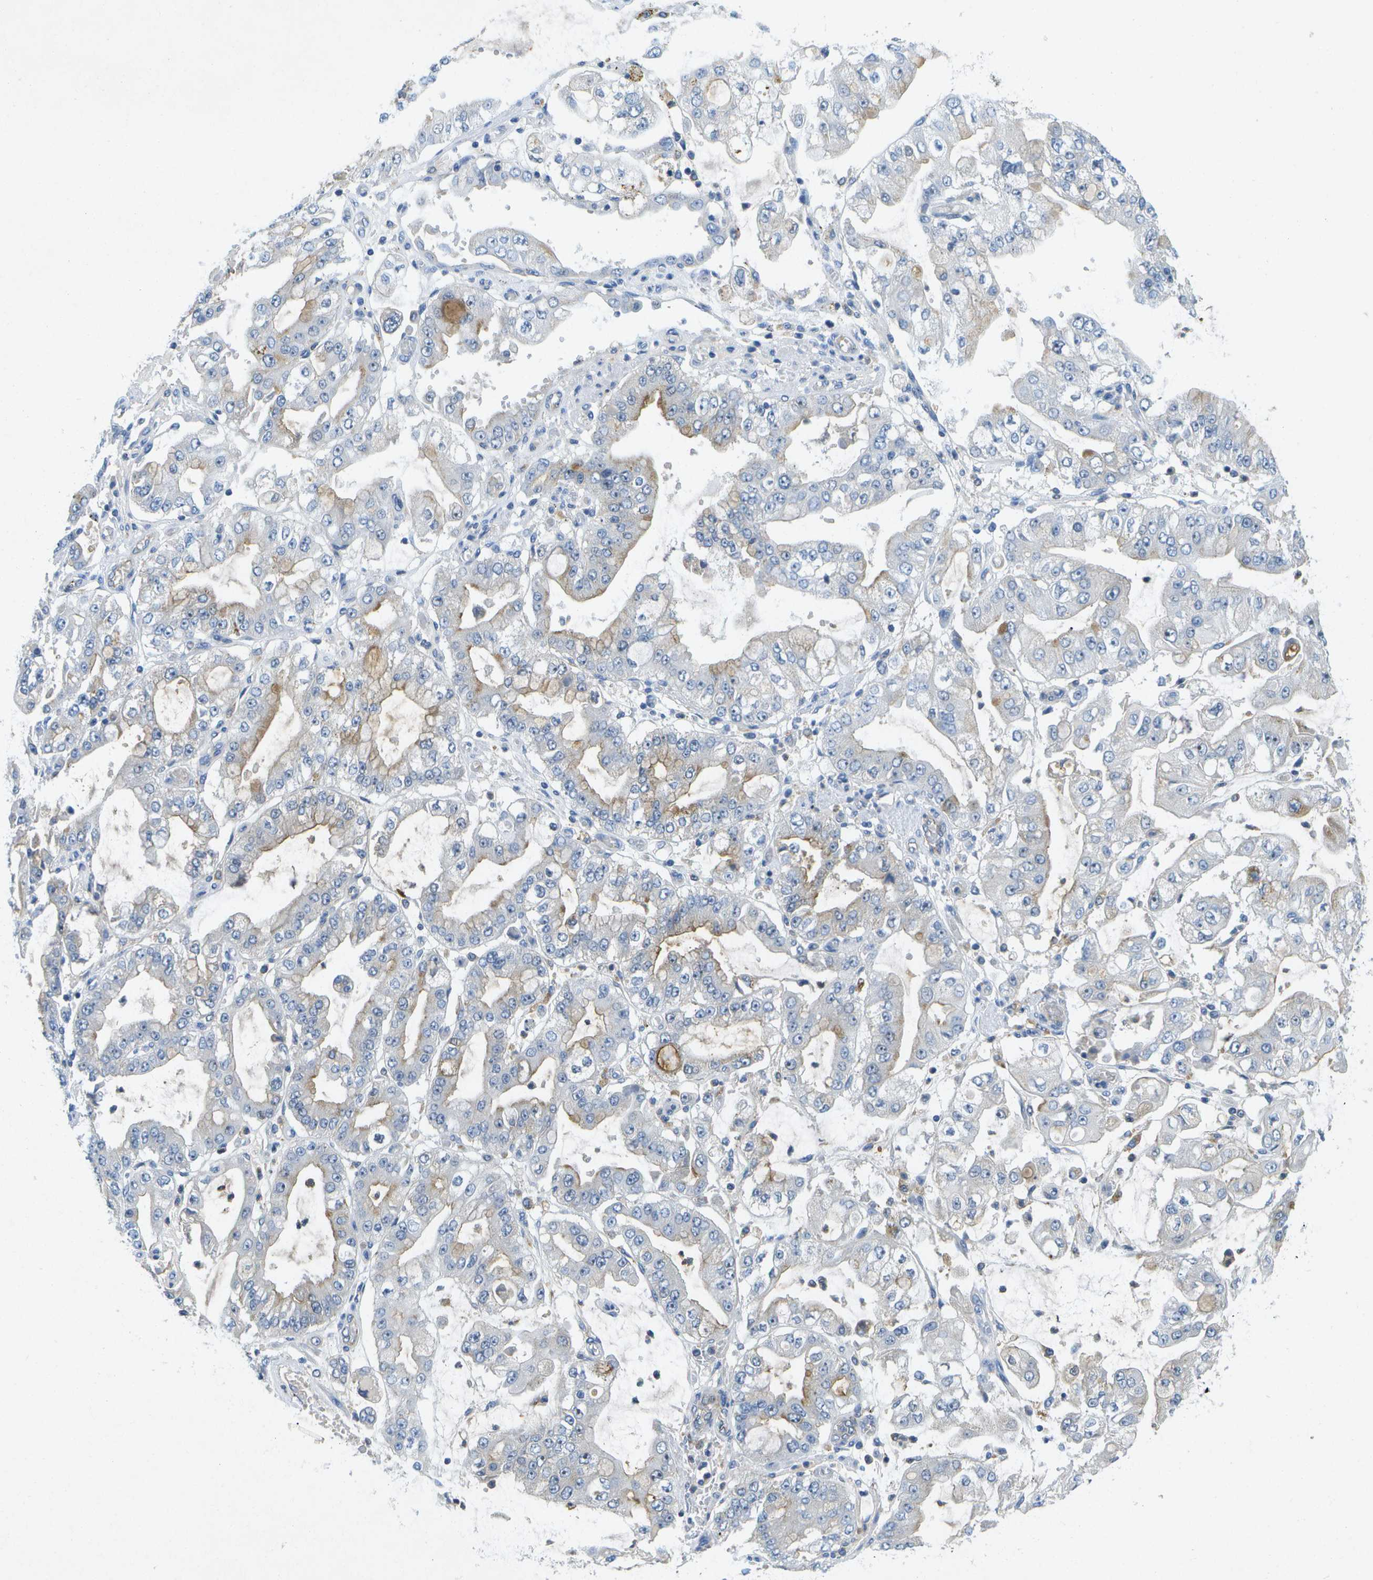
{"staining": {"intensity": "weak", "quantity": "<25%", "location": "cytoplasmic/membranous"}, "tissue": "stomach cancer", "cell_type": "Tumor cells", "image_type": "cancer", "snomed": [{"axis": "morphology", "description": "Adenocarcinoma, NOS"}, {"axis": "topography", "description": "Stomach"}], "caption": "Tumor cells show no significant positivity in stomach cancer. (Stains: DAB immunohistochemistry with hematoxylin counter stain, Microscopy: brightfield microscopy at high magnification).", "gene": "LIPG", "patient": {"sex": "male", "age": 76}}